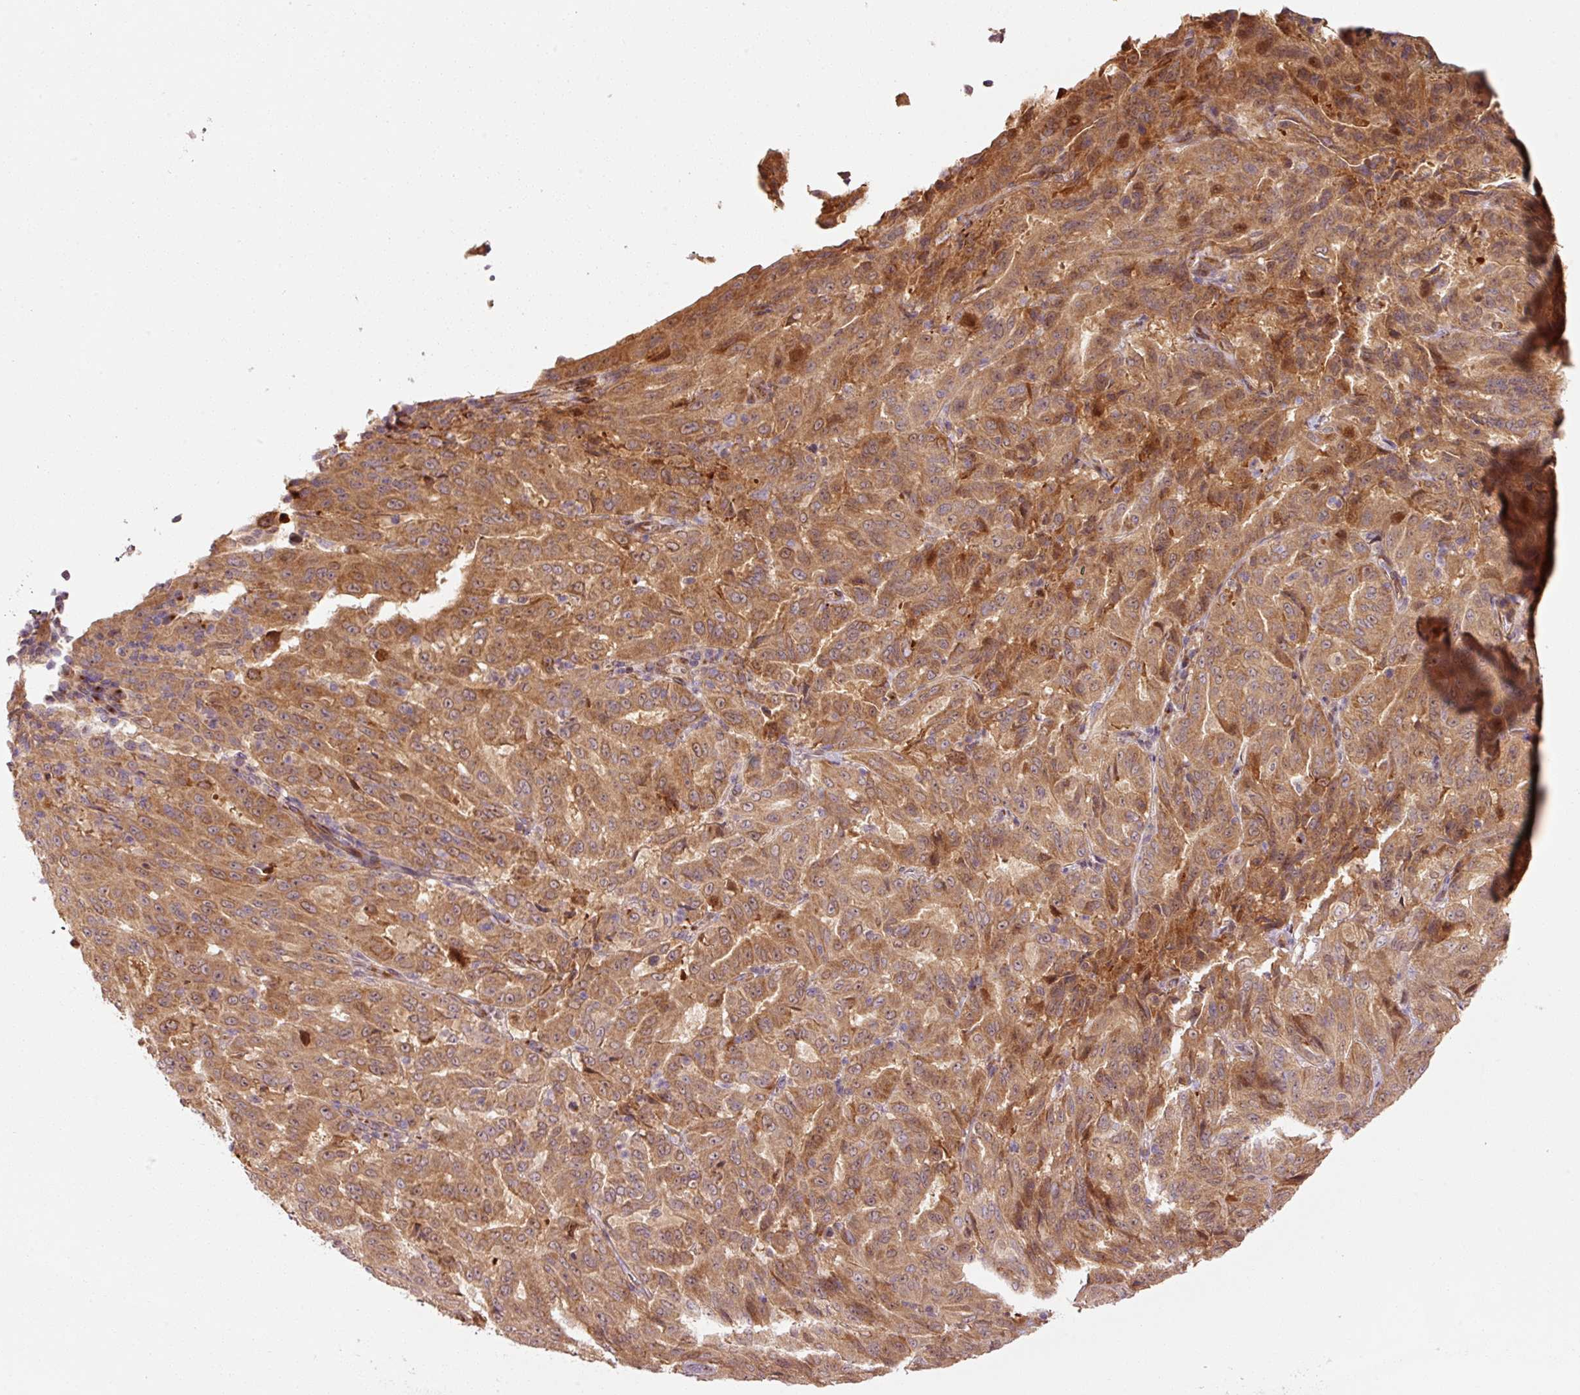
{"staining": {"intensity": "strong", "quantity": ">75%", "location": "cytoplasmic/membranous"}, "tissue": "pancreatic cancer", "cell_type": "Tumor cells", "image_type": "cancer", "snomed": [{"axis": "morphology", "description": "Adenocarcinoma, NOS"}, {"axis": "topography", "description": "Pancreas"}], "caption": "Immunohistochemistry (DAB) staining of human pancreatic adenocarcinoma demonstrates strong cytoplasmic/membranous protein staining in about >75% of tumor cells.", "gene": "PPP1R14B", "patient": {"sex": "male", "age": 63}}